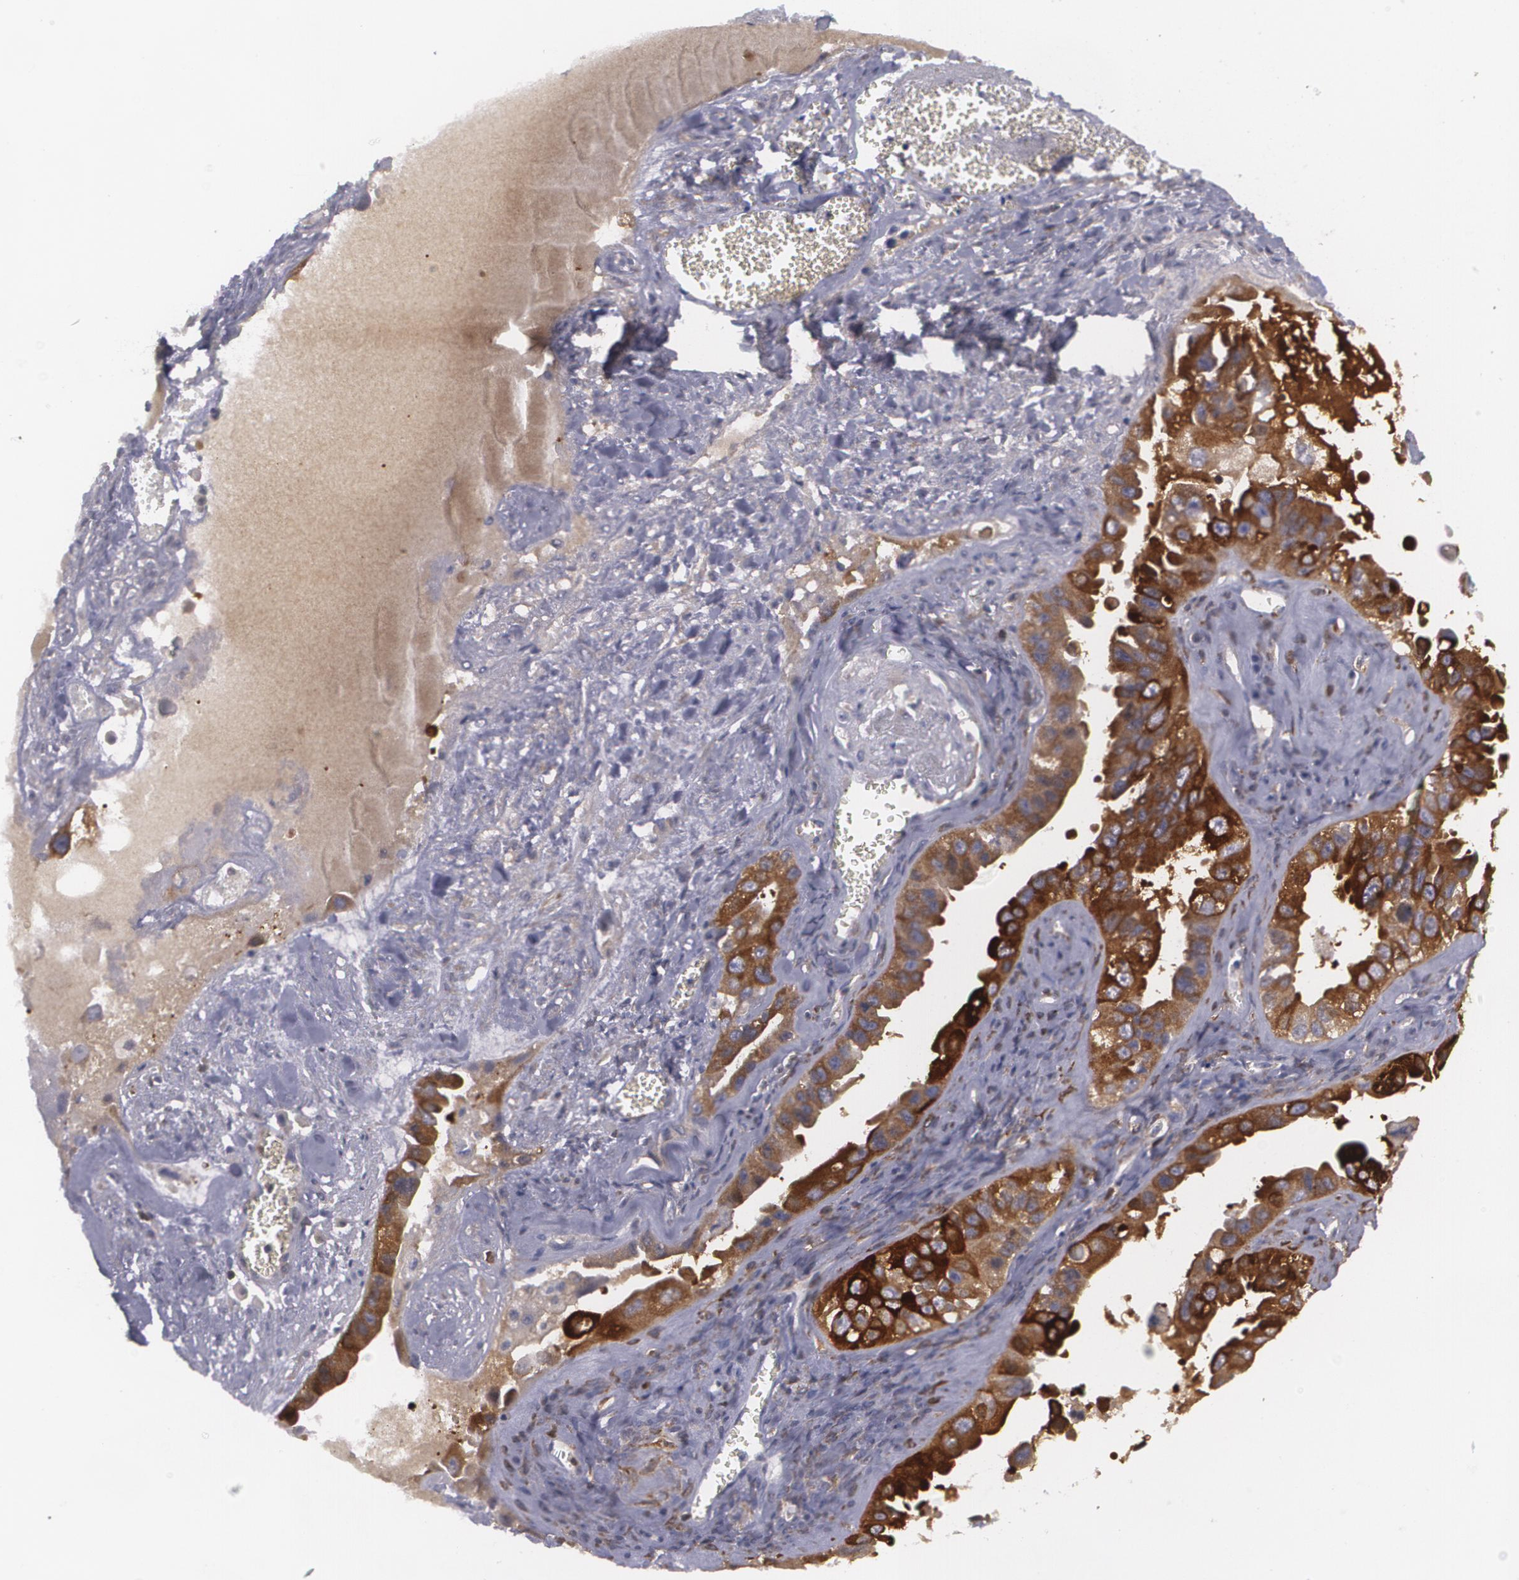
{"staining": {"intensity": "strong", "quantity": ">75%", "location": "cytoplasmic/membranous"}, "tissue": "ovarian cancer", "cell_type": "Tumor cells", "image_type": "cancer", "snomed": [{"axis": "morphology", "description": "Carcinoma, endometroid"}, {"axis": "topography", "description": "Ovary"}], "caption": "Immunohistochemical staining of ovarian cancer reveals high levels of strong cytoplasmic/membranous protein positivity in approximately >75% of tumor cells. The staining is performed using DAB (3,3'-diaminobenzidine) brown chromogen to label protein expression. The nuclei are counter-stained blue using hematoxylin.", "gene": "BIN1", "patient": {"sex": "female", "age": 85}}